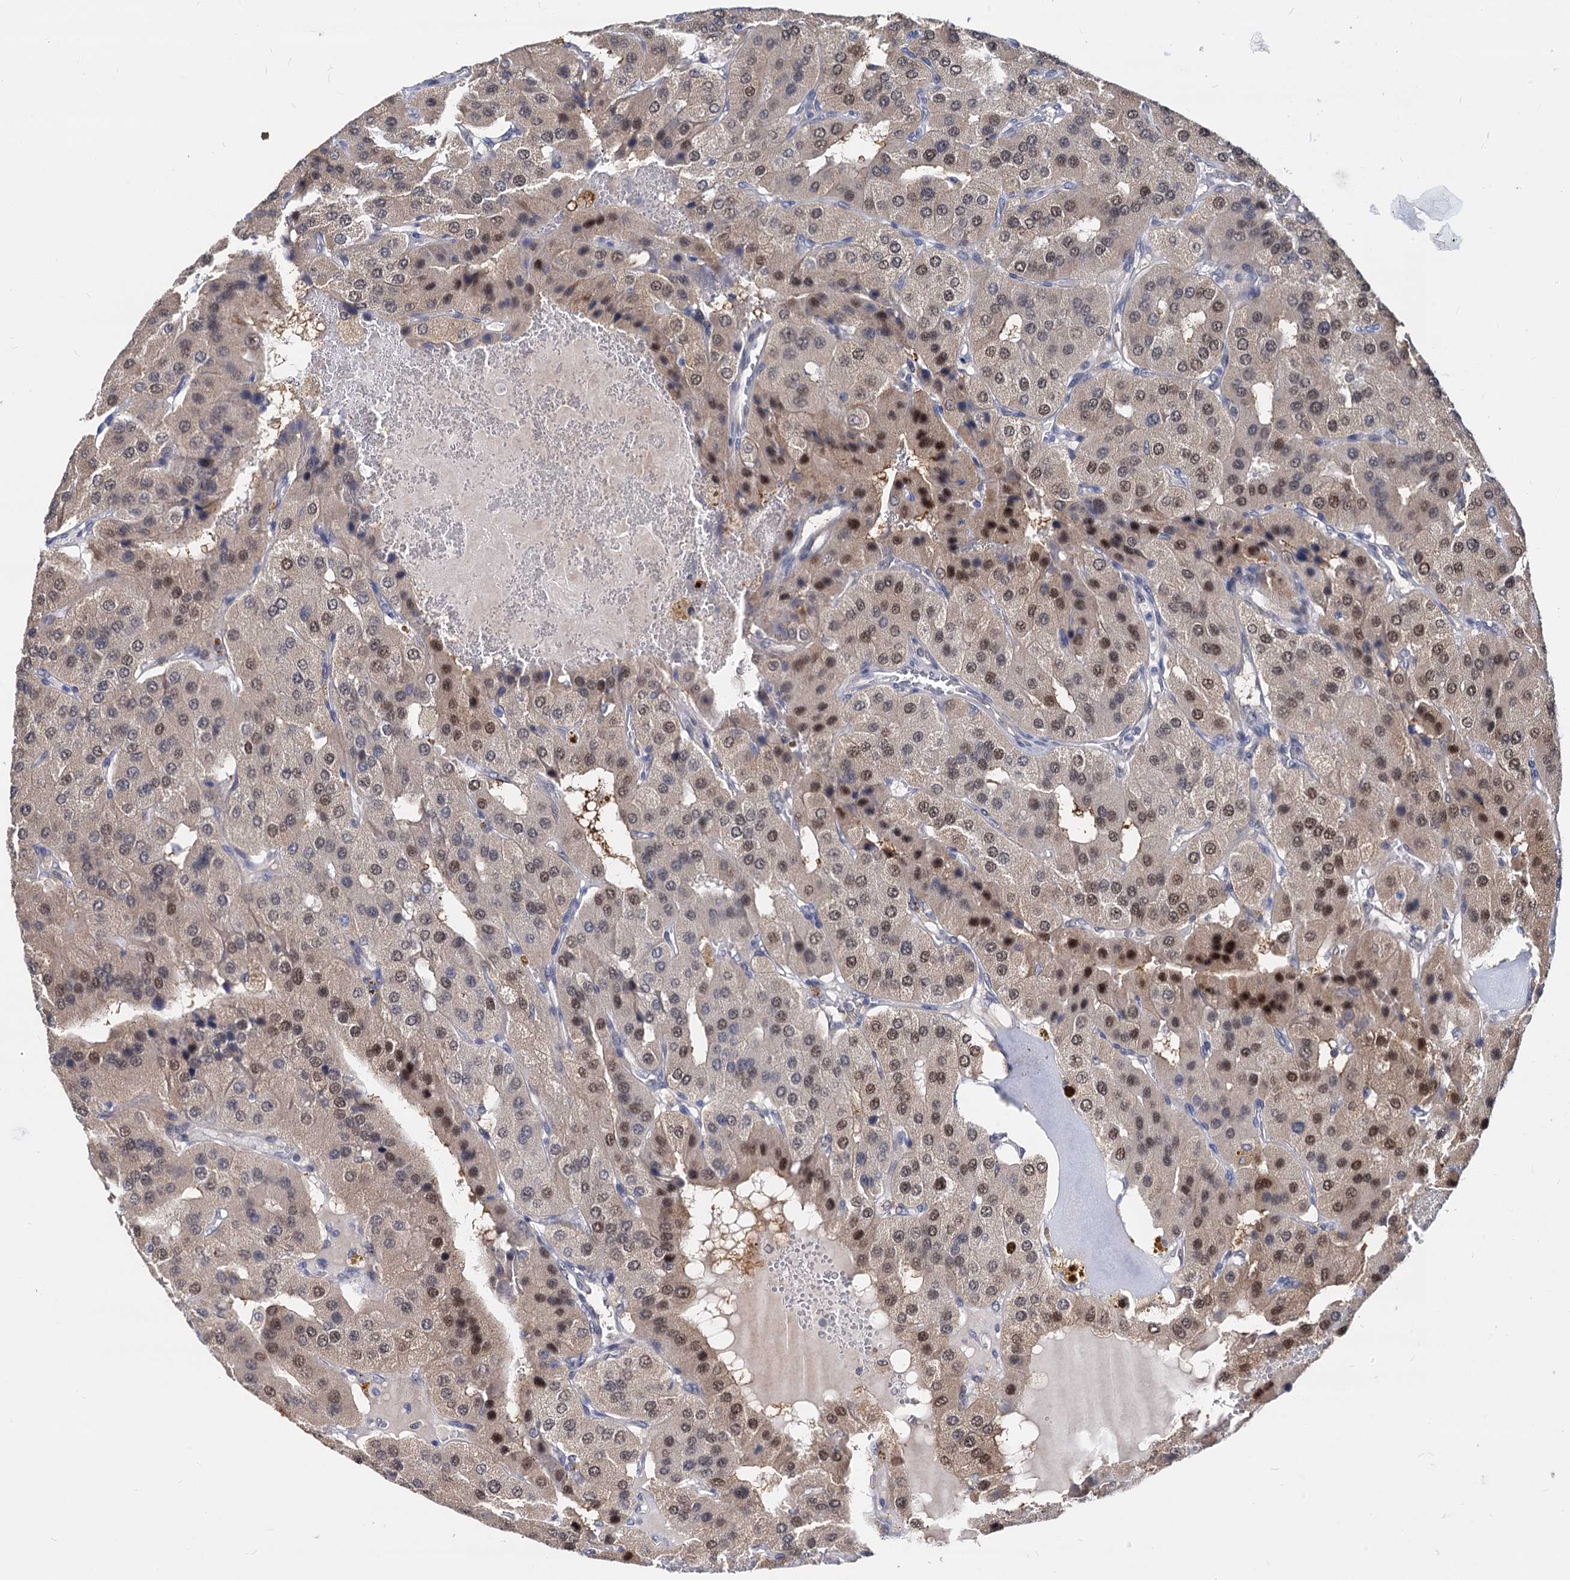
{"staining": {"intensity": "moderate", "quantity": ">75%", "location": "nuclear"}, "tissue": "parathyroid gland", "cell_type": "Glandular cells", "image_type": "normal", "snomed": [{"axis": "morphology", "description": "Normal tissue, NOS"}, {"axis": "morphology", "description": "Adenoma, NOS"}, {"axis": "topography", "description": "Parathyroid gland"}], "caption": "Glandular cells display medium levels of moderate nuclear staining in approximately >75% of cells in benign parathyroid gland.", "gene": "PSMD4", "patient": {"sex": "female", "age": 86}}